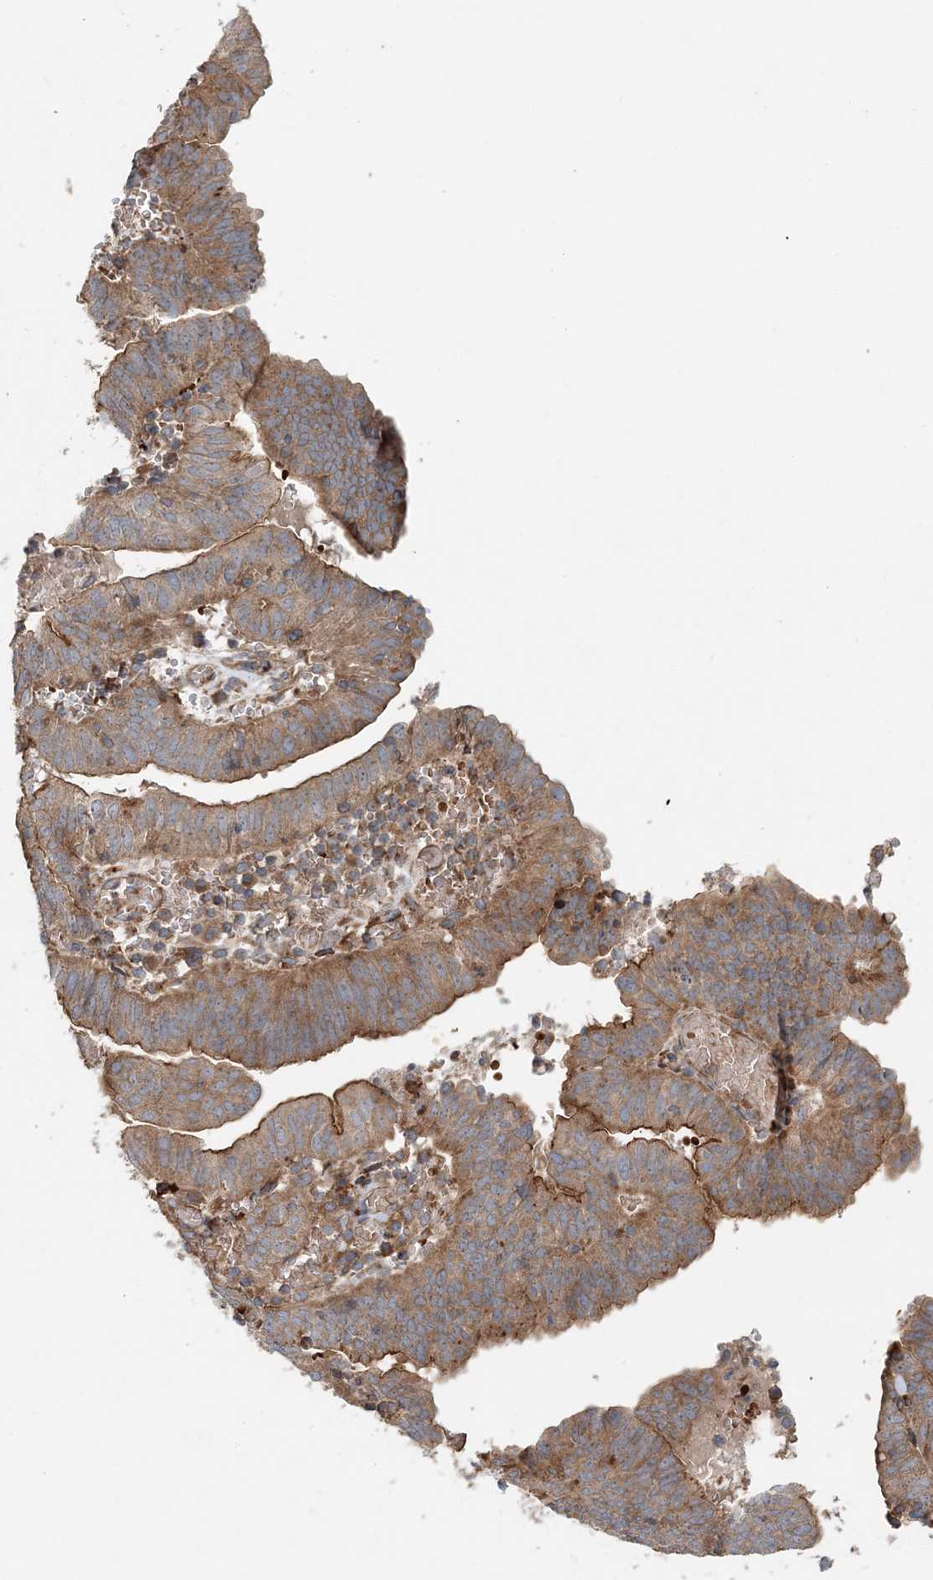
{"staining": {"intensity": "moderate", "quantity": ">75%", "location": "cytoplasmic/membranous"}, "tissue": "endometrial cancer", "cell_type": "Tumor cells", "image_type": "cancer", "snomed": [{"axis": "morphology", "description": "Adenocarcinoma, NOS"}, {"axis": "topography", "description": "Uterus"}], "caption": "Tumor cells exhibit medium levels of moderate cytoplasmic/membranous staining in about >75% of cells in human endometrial adenocarcinoma. (DAB IHC, brown staining for protein, blue staining for nuclei).", "gene": "TTI1", "patient": {"sex": "female", "age": 77}}